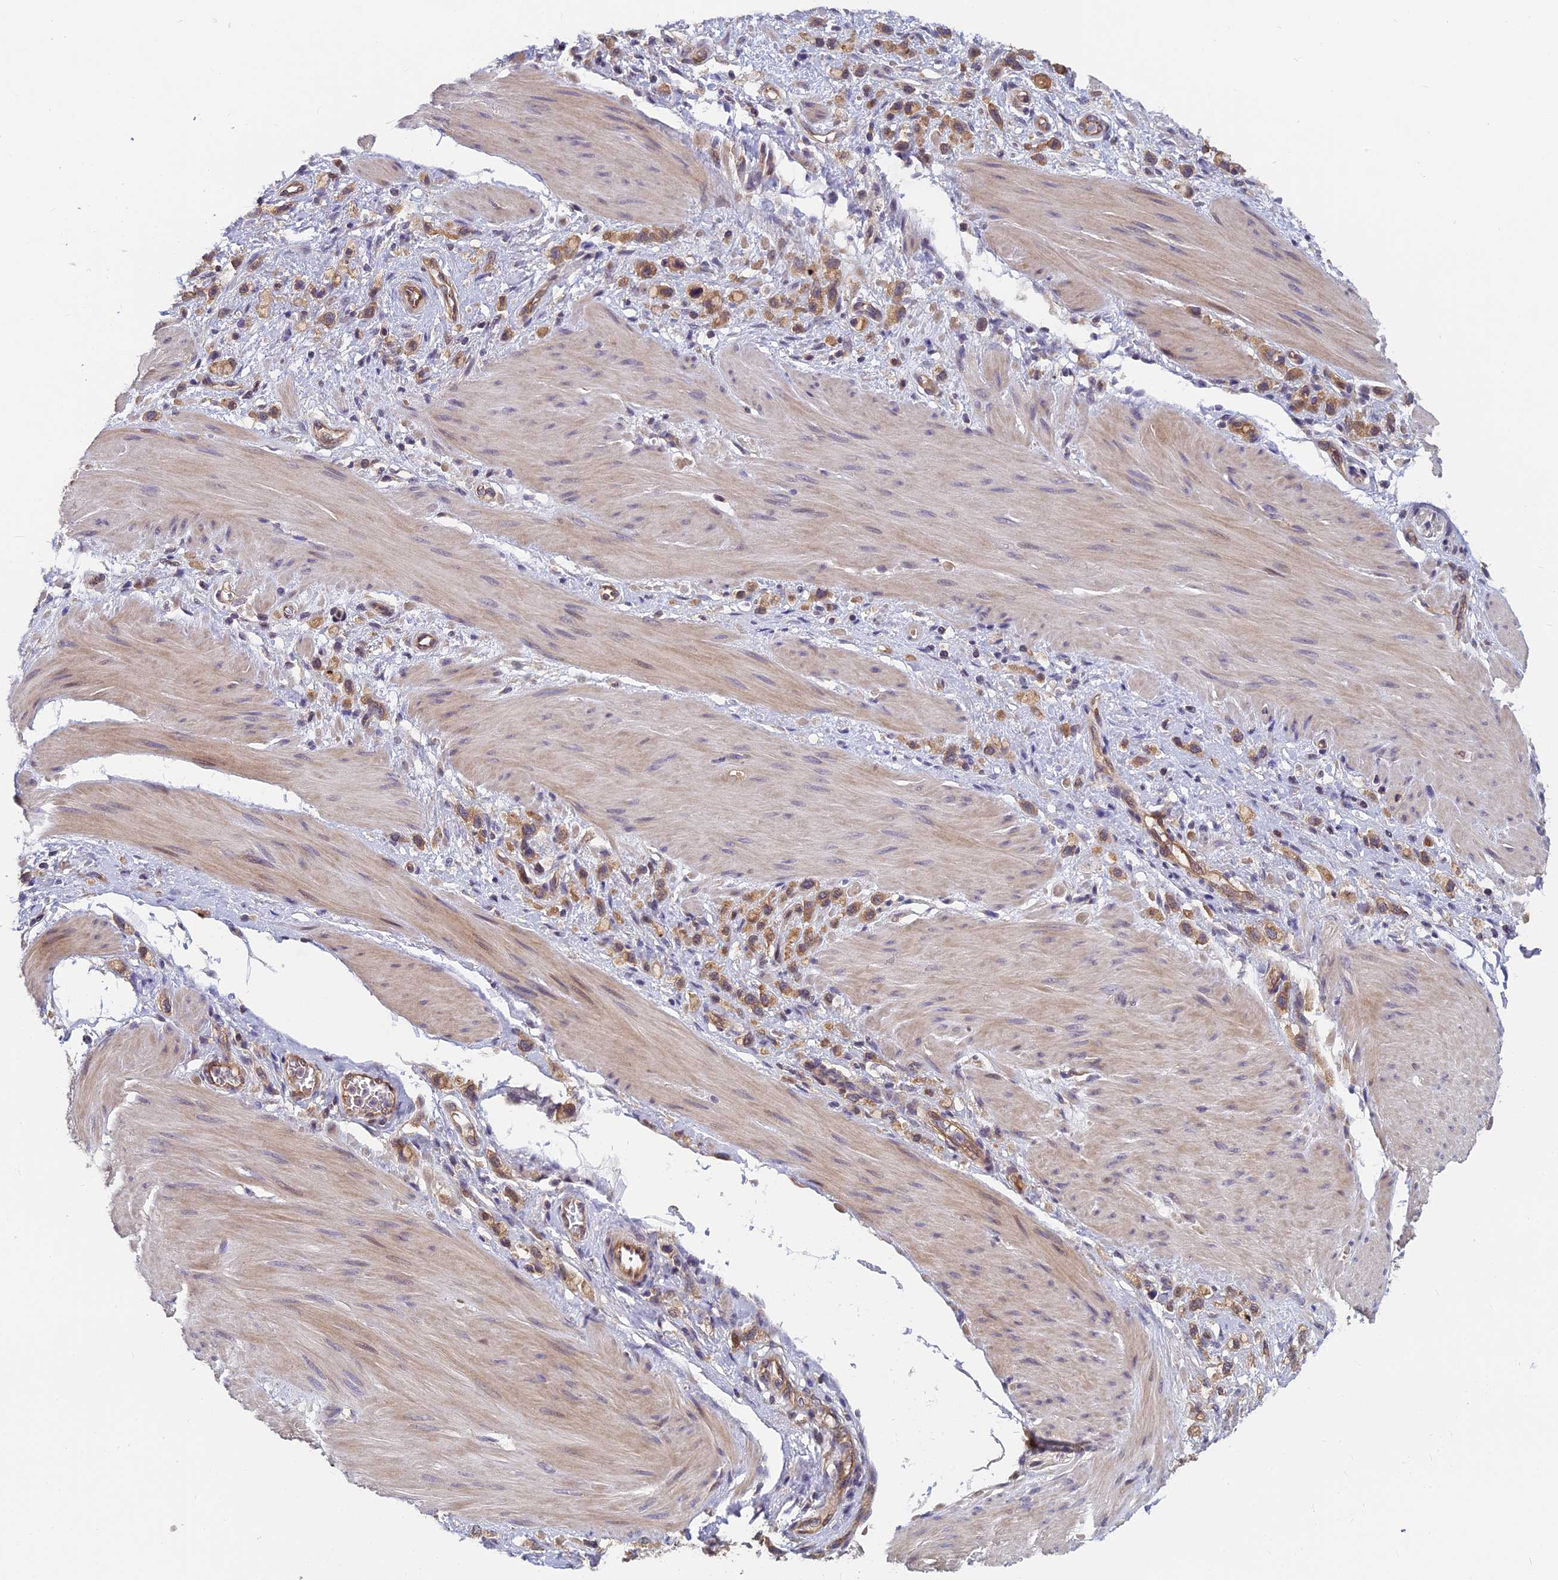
{"staining": {"intensity": "moderate", "quantity": ">75%", "location": "cytoplasmic/membranous"}, "tissue": "stomach cancer", "cell_type": "Tumor cells", "image_type": "cancer", "snomed": [{"axis": "morphology", "description": "Adenocarcinoma, NOS"}, {"axis": "topography", "description": "Stomach"}], "caption": "Human stomach adenocarcinoma stained with a brown dye demonstrates moderate cytoplasmic/membranous positive staining in approximately >75% of tumor cells.", "gene": "PIKFYVE", "patient": {"sex": "female", "age": 65}}